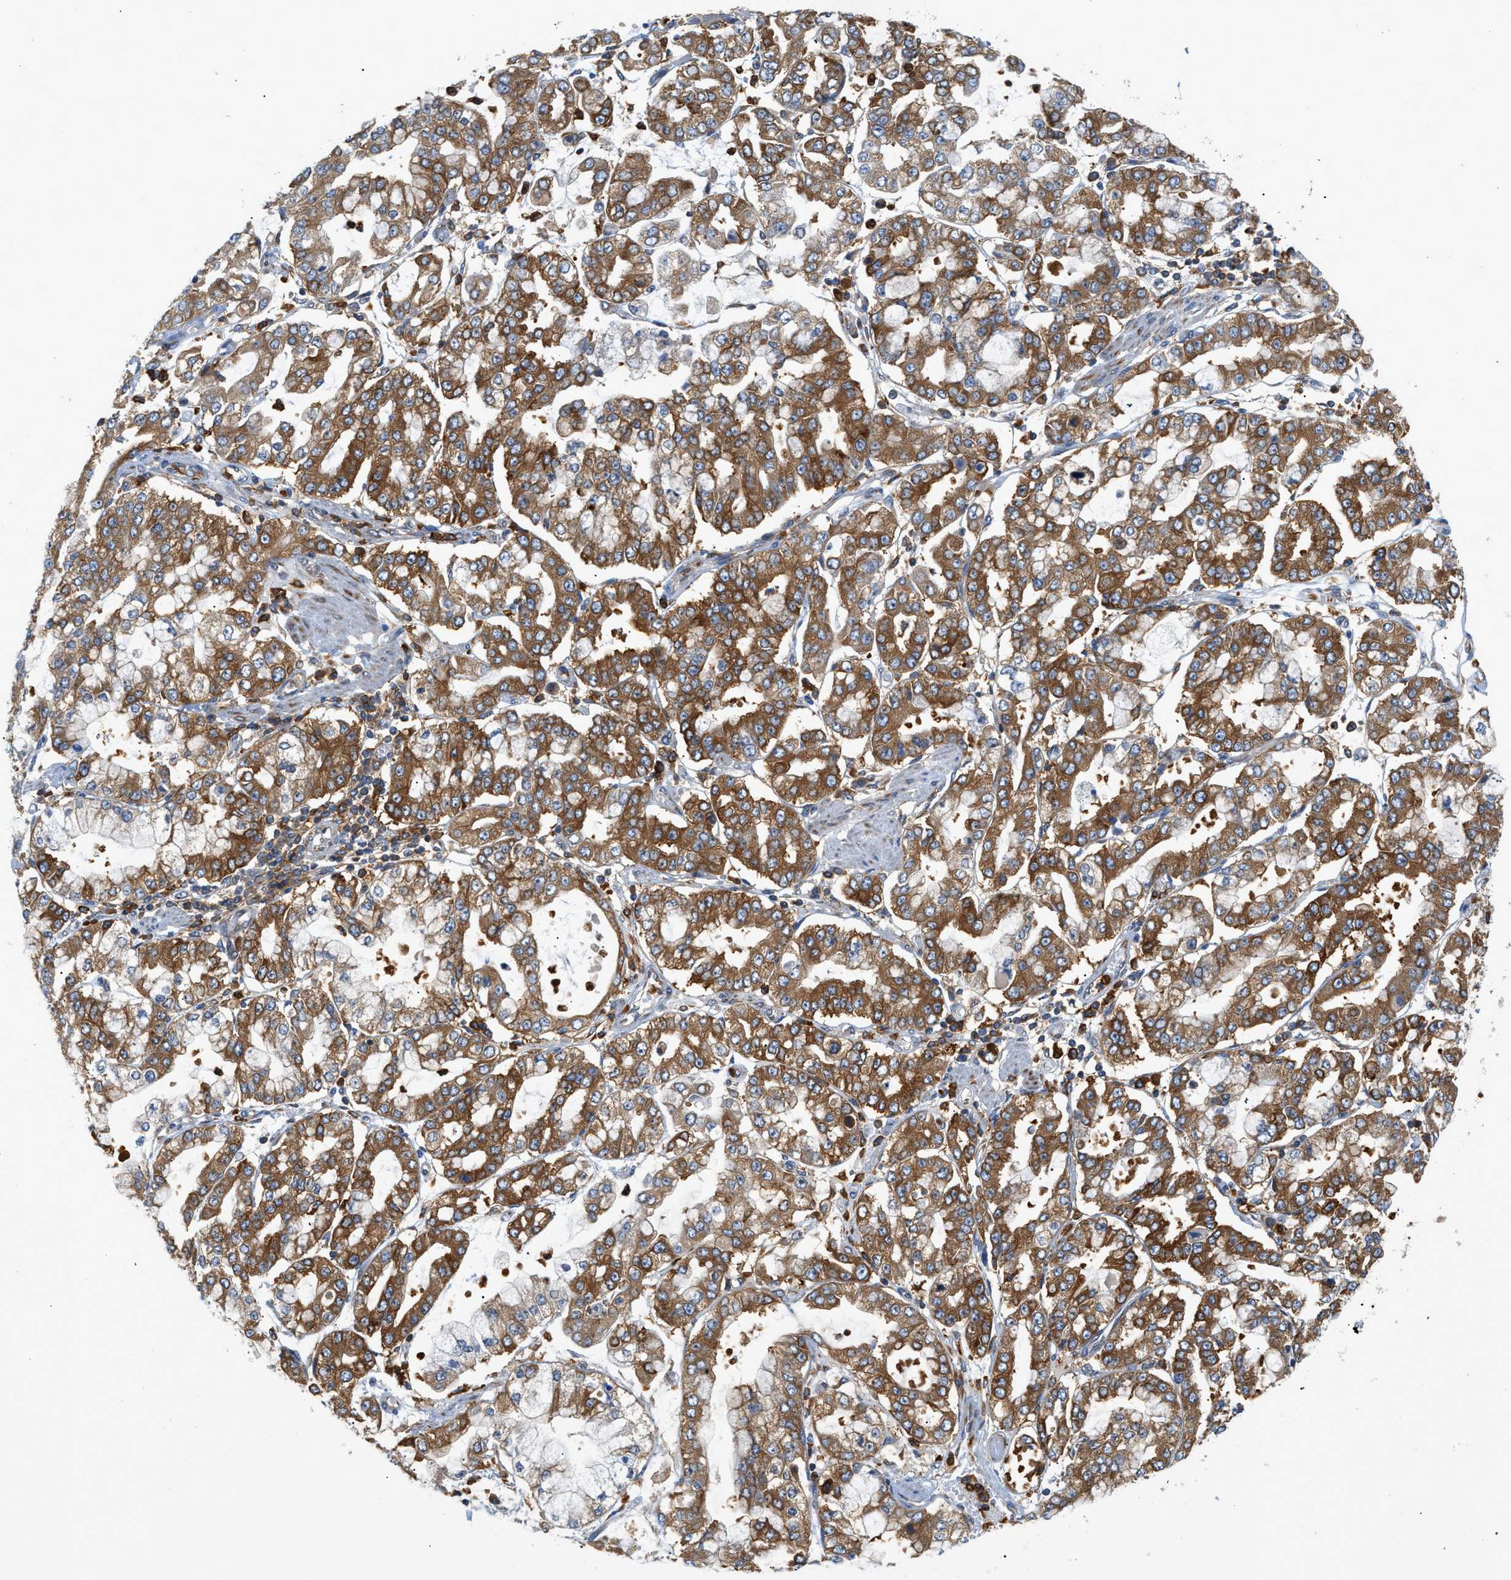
{"staining": {"intensity": "strong", "quantity": ">75%", "location": "cytoplasmic/membranous"}, "tissue": "stomach cancer", "cell_type": "Tumor cells", "image_type": "cancer", "snomed": [{"axis": "morphology", "description": "Adenocarcinoma, NOS"}, {"axis": "topography", "description": "Stomach"}], "caption": "Stomach adenocarcinoma stained for a protein (brown) exhibits strong cytoplasmic/membranous positive positivity in about >75% of tumor cells.", "gene": "GPAT4", "patient": {"sex": "male", "age": 76}}